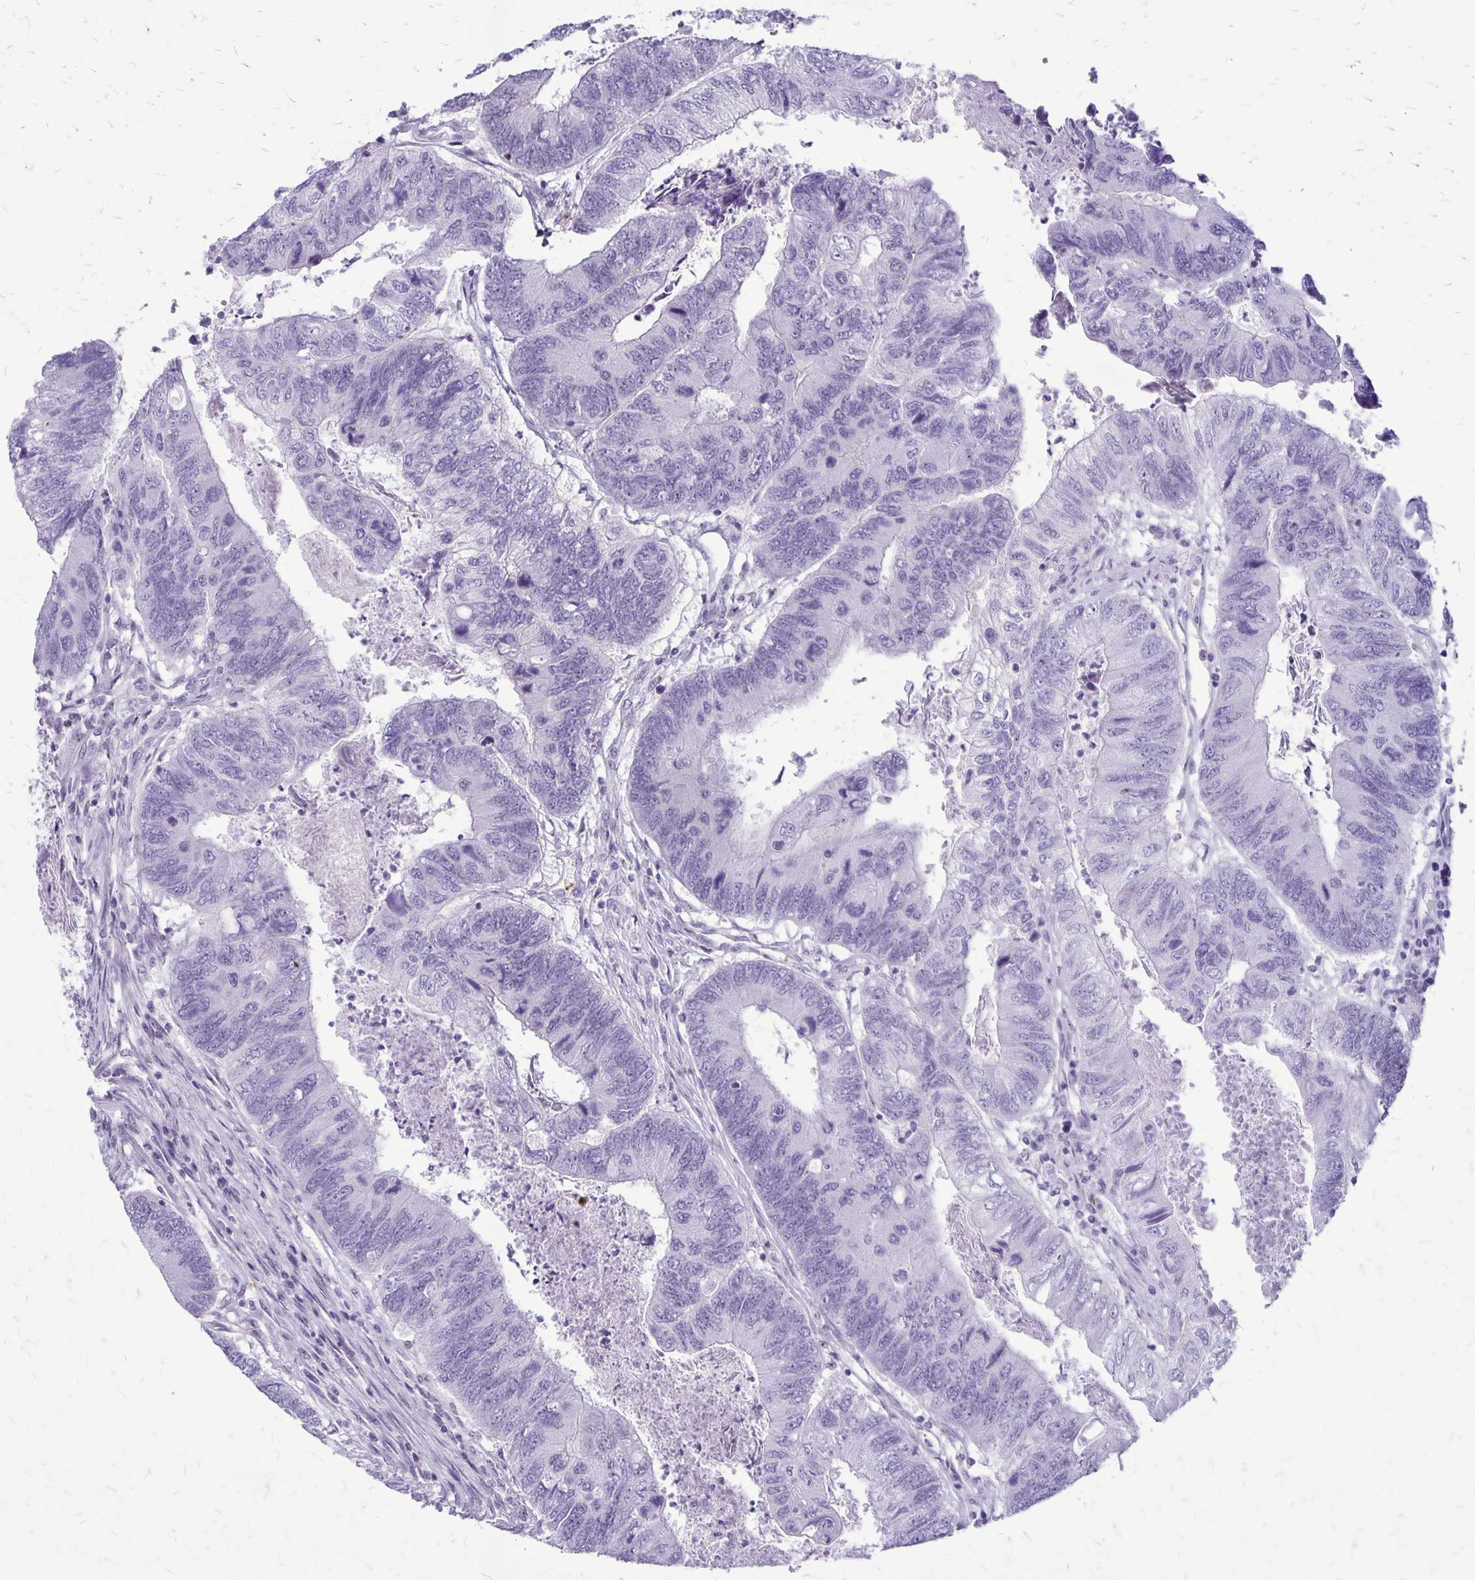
{"staining": {"intensity": "negative", "quantity": "none", "location": "none"}, "tissue": "colorectal cancer", "cell_type": "Tumor cells", "image_type": "cancer", "snomed": [{"axis": "morphology", "description": "Adenocarcinoma, NOS"}, {"axis": "topography", "description": "Colon"}], "caption": "Tumor cells are negative for protein expression in human colorectal cancer (adenocarcinoma).", "gene": "GP9", "patient": {"sex": "female", "age": 67}}